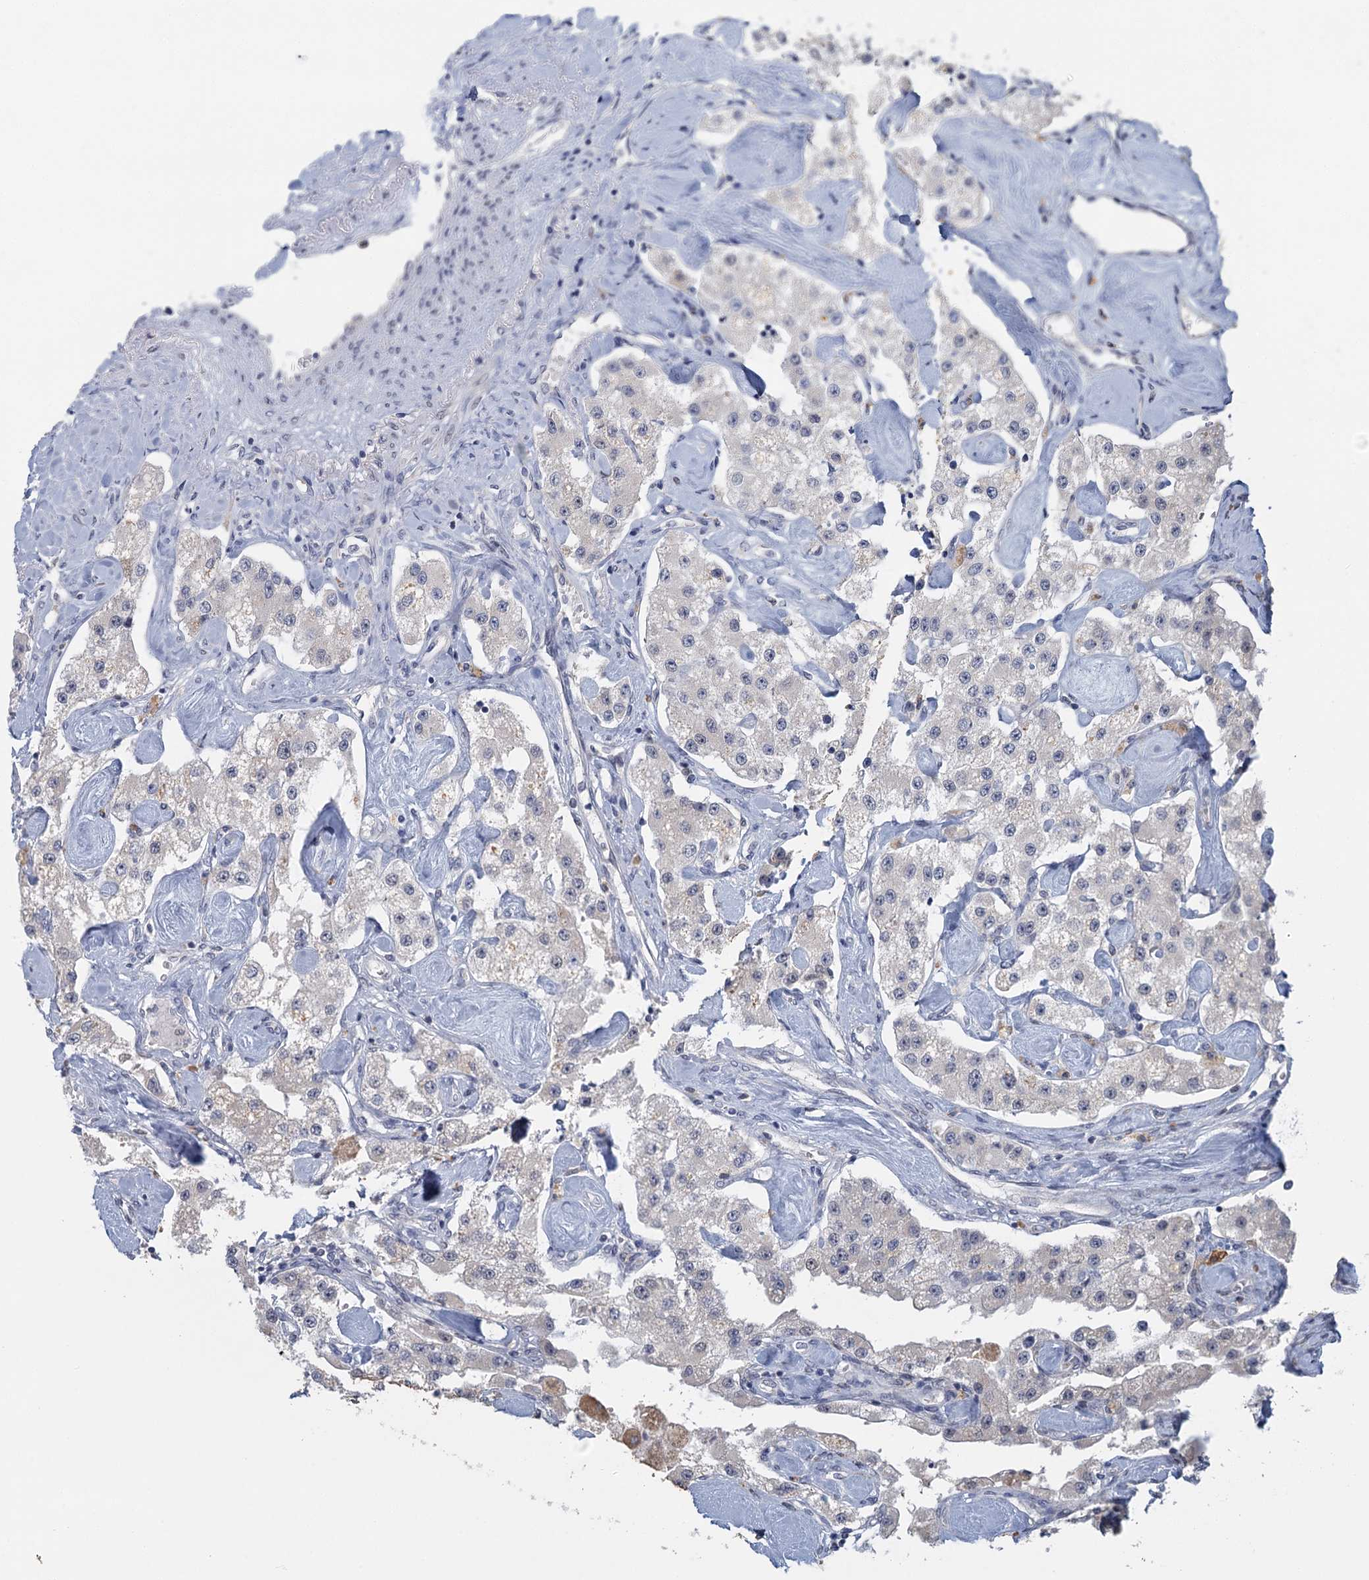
{"staining": {"intensity": "negative", "quantity": "none", "location": "none"}, "tissue": "carcinoid", "cell_type": "Tumor cells", "image_type": "cancer", "snomed": [{"axis": "morphology", "description": "Carcinoid, malignant, NOS"}, {"axis": "topography", "description": "Pancreas"}], "caption": "High magnification brightfield microscopy of carcinoid stained with DAB (3,3'-diaminobenzidine) (brown) and counterstained with hematoxylin (blue): tumor cells show no significant positivity.", "gene": "MYO7B", "patient": {"sex": "male", "age": 41}}